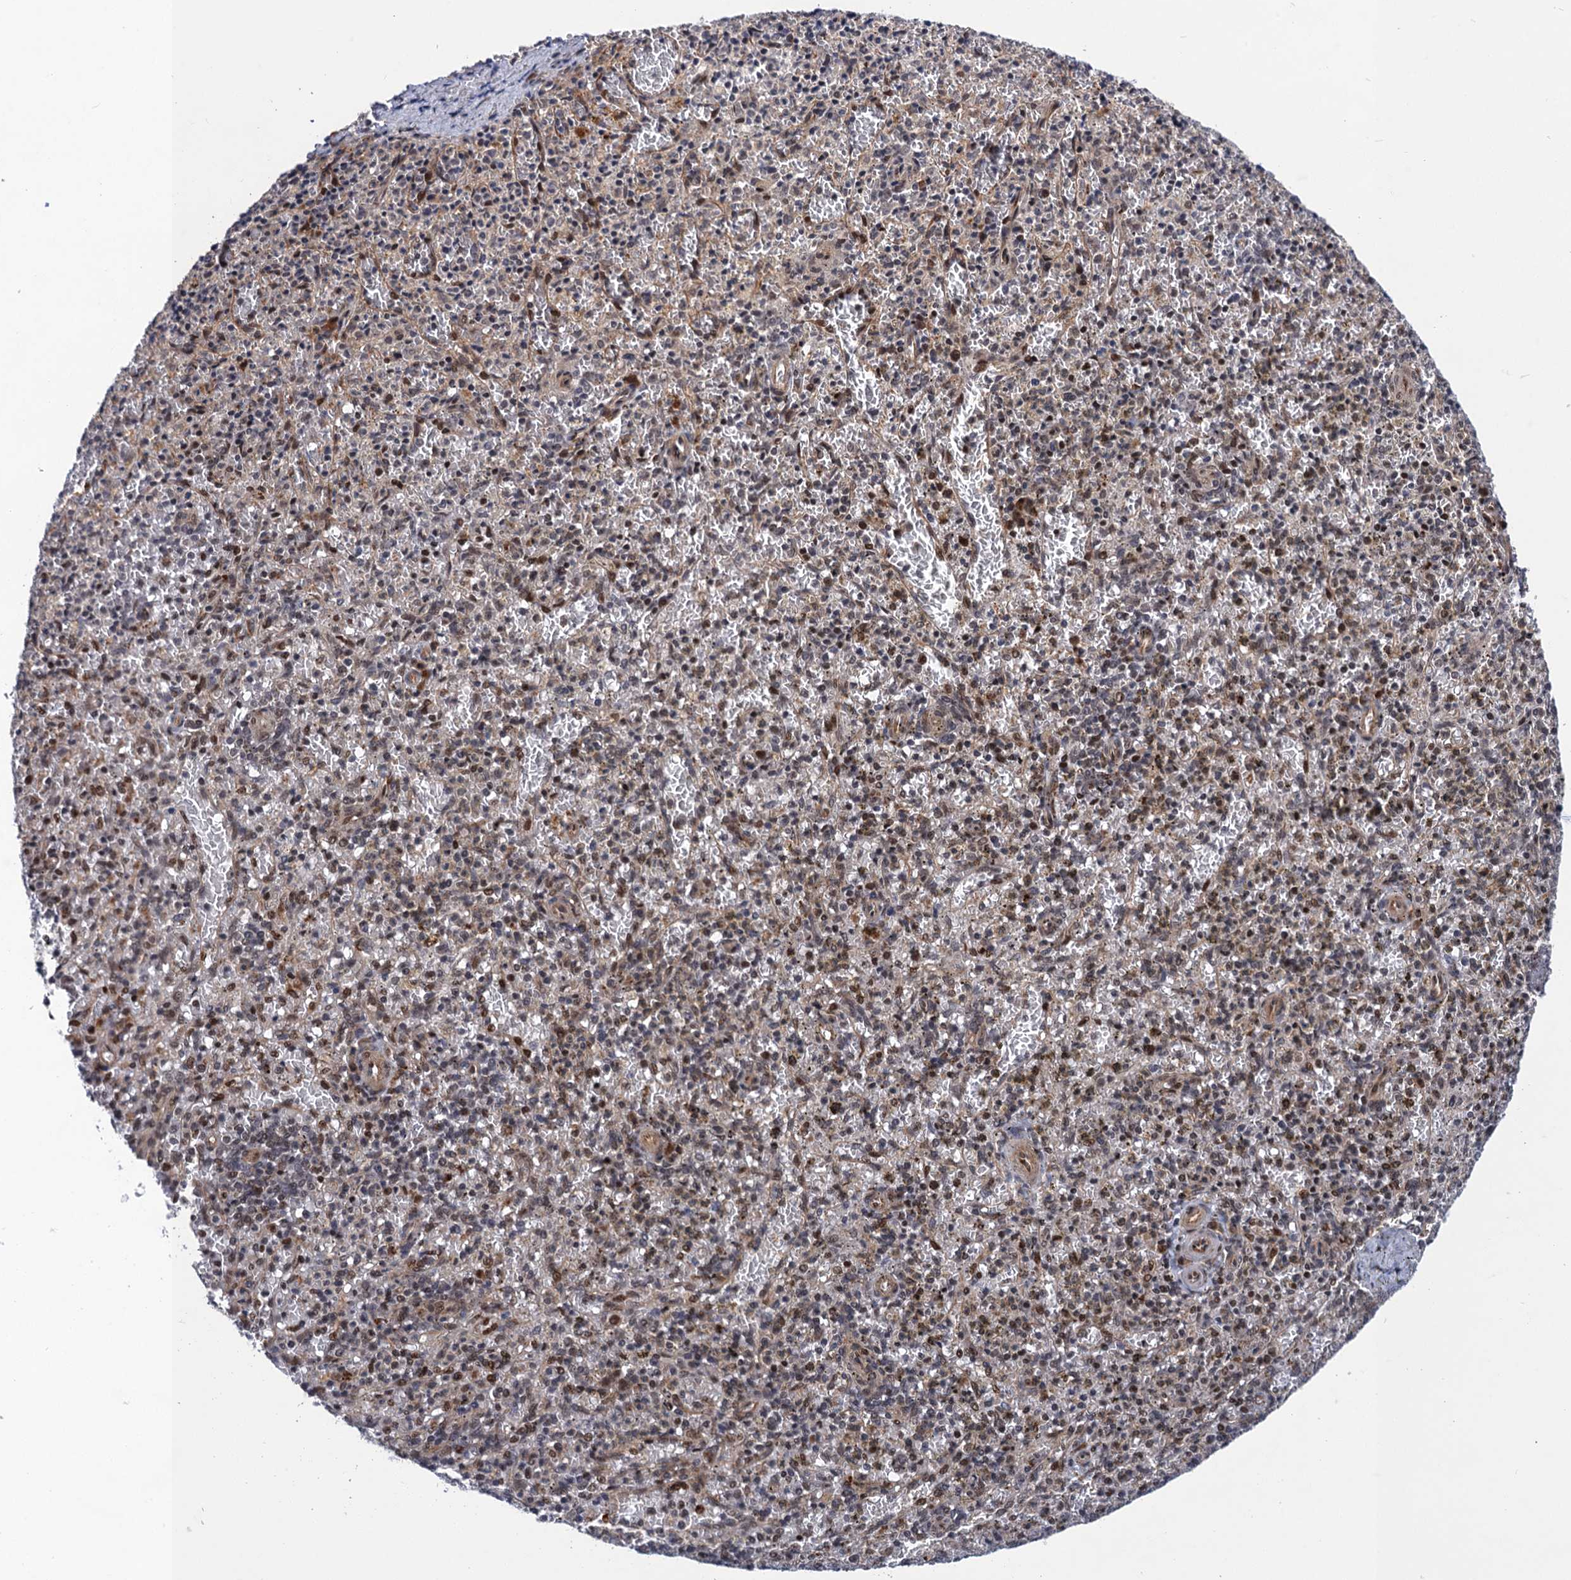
{"staining": {"intensity": "moderate", "quantity": "<25%", "location": "nuclear"}, "tissue": "spleen", "cell_type": "Cells in red pulp", "image_type": "normal", "snomed": [{"axis": "morphology", "description": "Normal tissue, NOS"}, {"axis": "topography", "description": "Spleen"}], "caption": "An image of spleen stained for a protein reveals moderate nuclear brown staining in cells in red pulp.", "gene": "NEK8", "patient": {"sex": "male", "age": 72}}